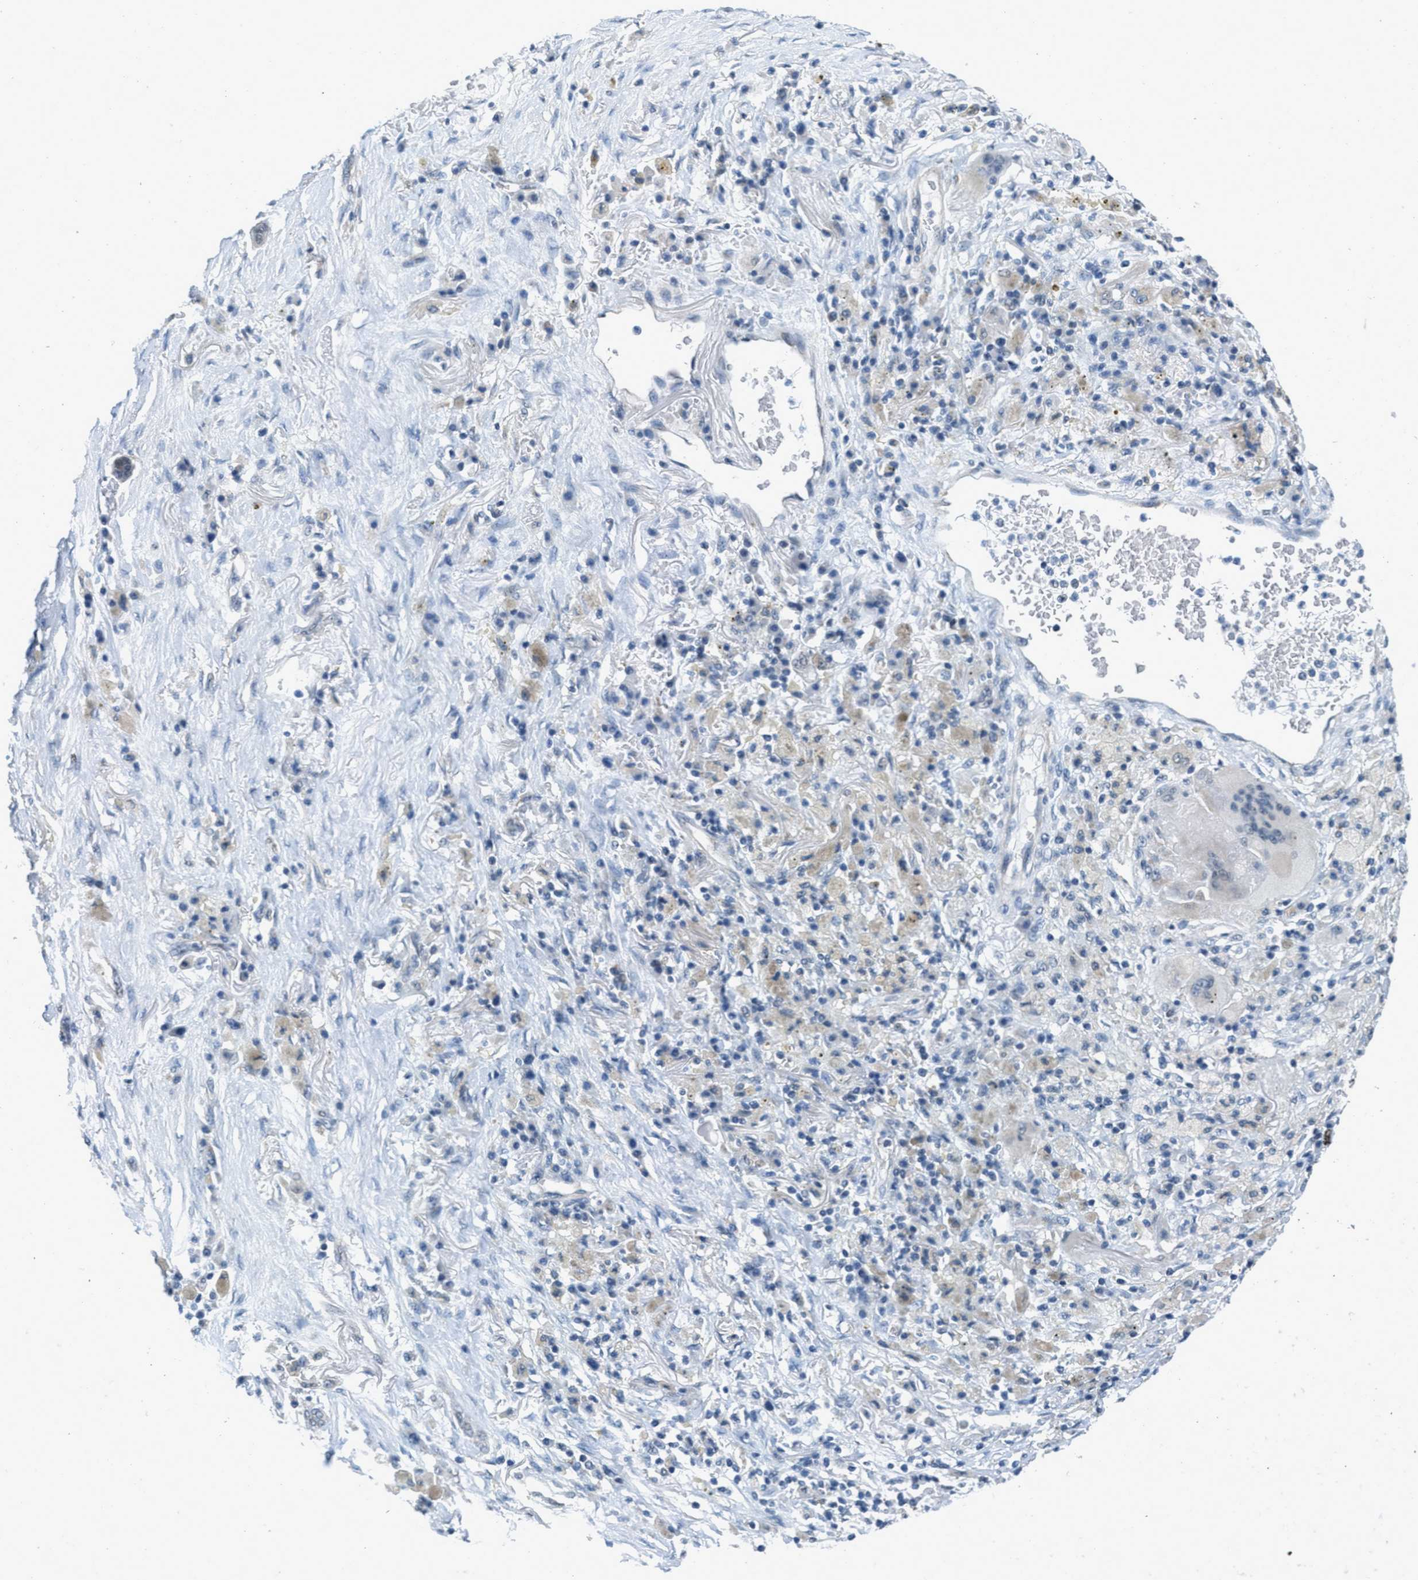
{"staining": {"intensity": "negative", "quantity": "none", "location": "none"}, "tissue": "lung cancer", "cell_type": "Tumor cells", "image_type": "cancer", "snomed": [{"axis": "morphology", "description": "Squamous cell carcinoma, NOS"}, {"axis": "topography", "description": "Lung"}], "caption": "A photomicrograph of human lung squamous cell carcinoma is negative for staining in tumor cells.", "gene": "TOMM70", "patient": {"sex": "male", "age": 61}}